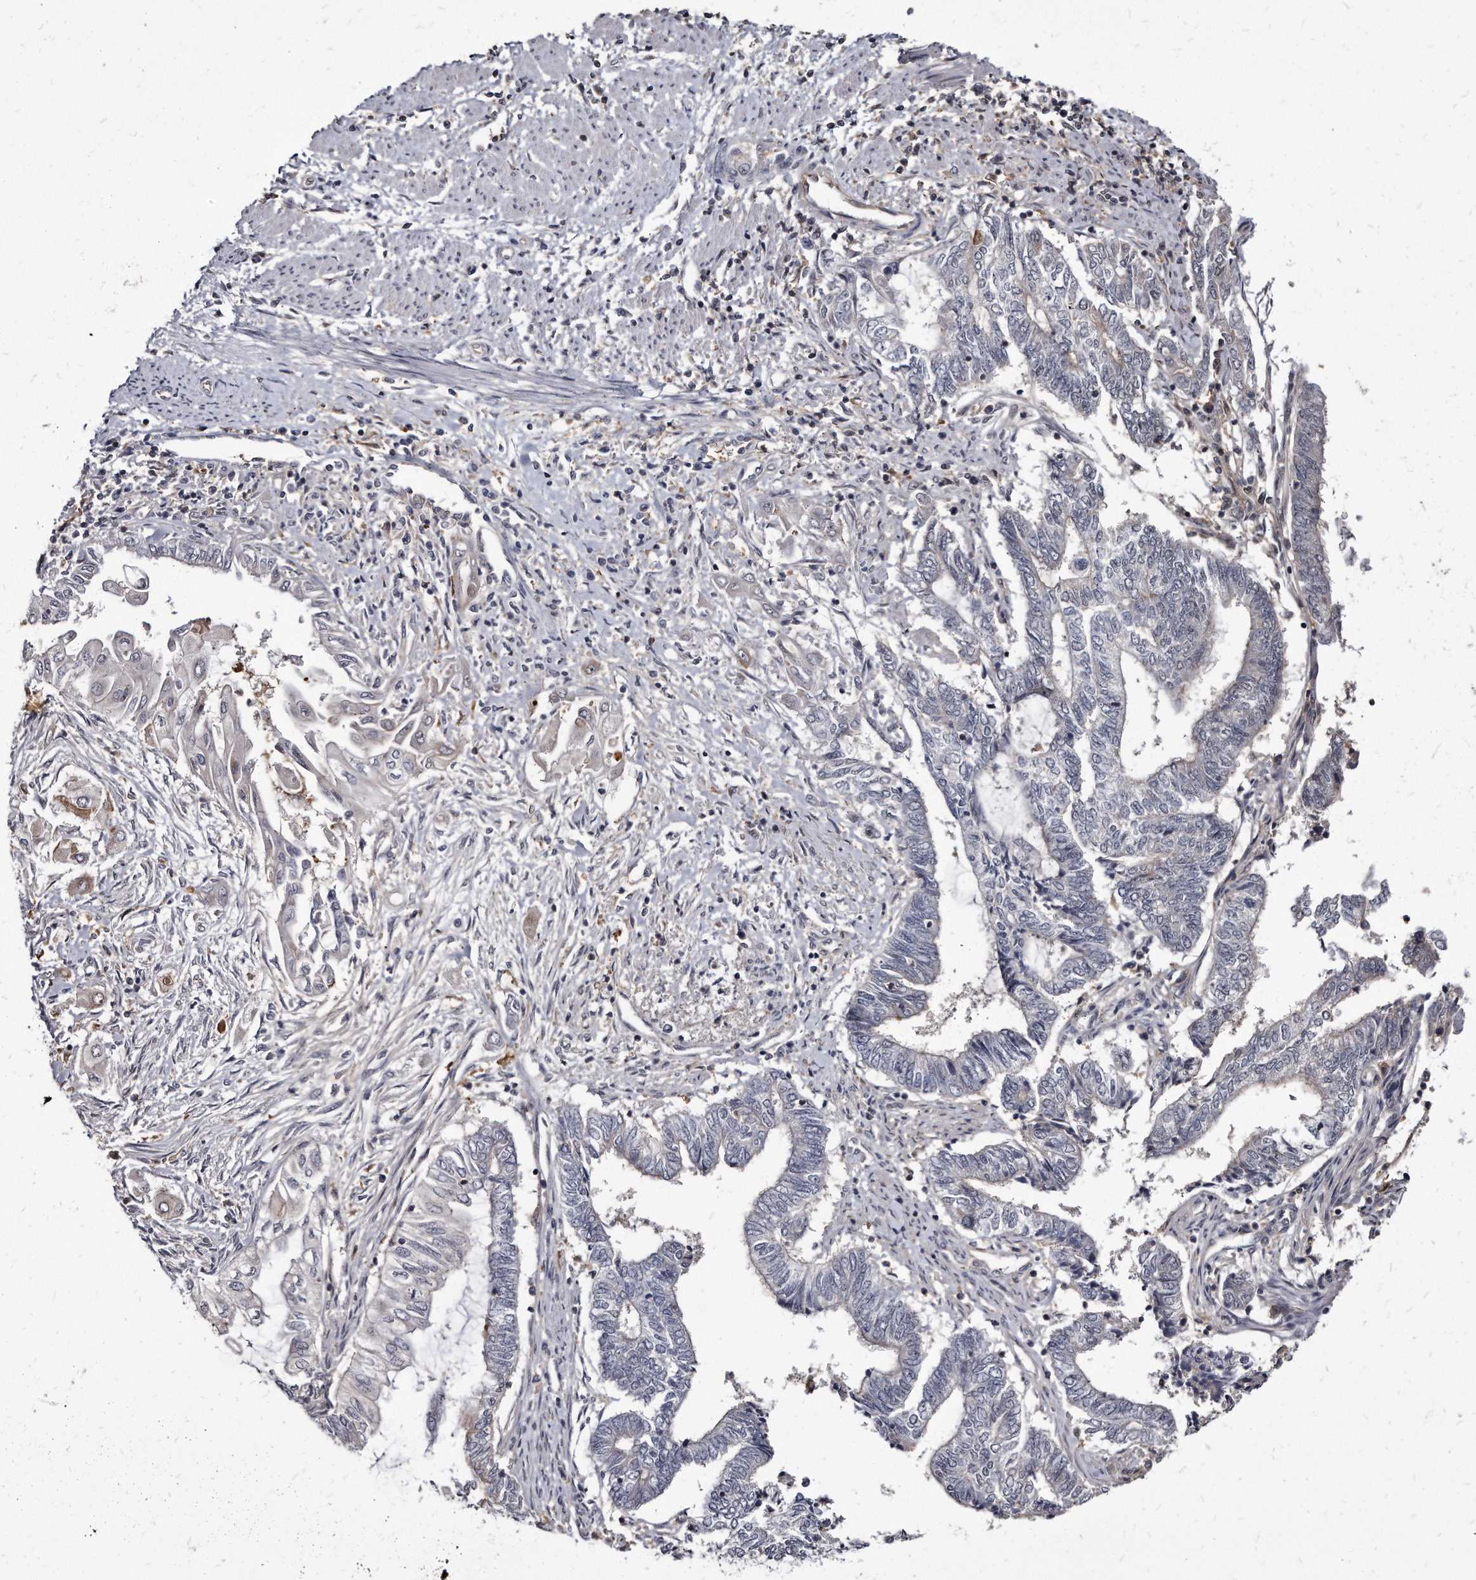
{"staining": {"intensity": "negative", "quantity": "none", "location": "none"}, "tissue": "endometrial cancer", "cell_type": "Tumor cells", "image_type": "cancer", "snomed": [{"axis": "morphology", "description": "Adenocarcinoma, NOS"}, {"axis": "topography", "description": "Uterus"}, {"axis": "topography", "description": "Endometrium"}], "caption": "Immunohistochemistry micrograph of human endometrial adenocarcinoma stained for a protein (brown), which exhibits no expression in tumor cells.", "gene": "KLHDC3", "patient": {"sex": "female", "age": 70}}